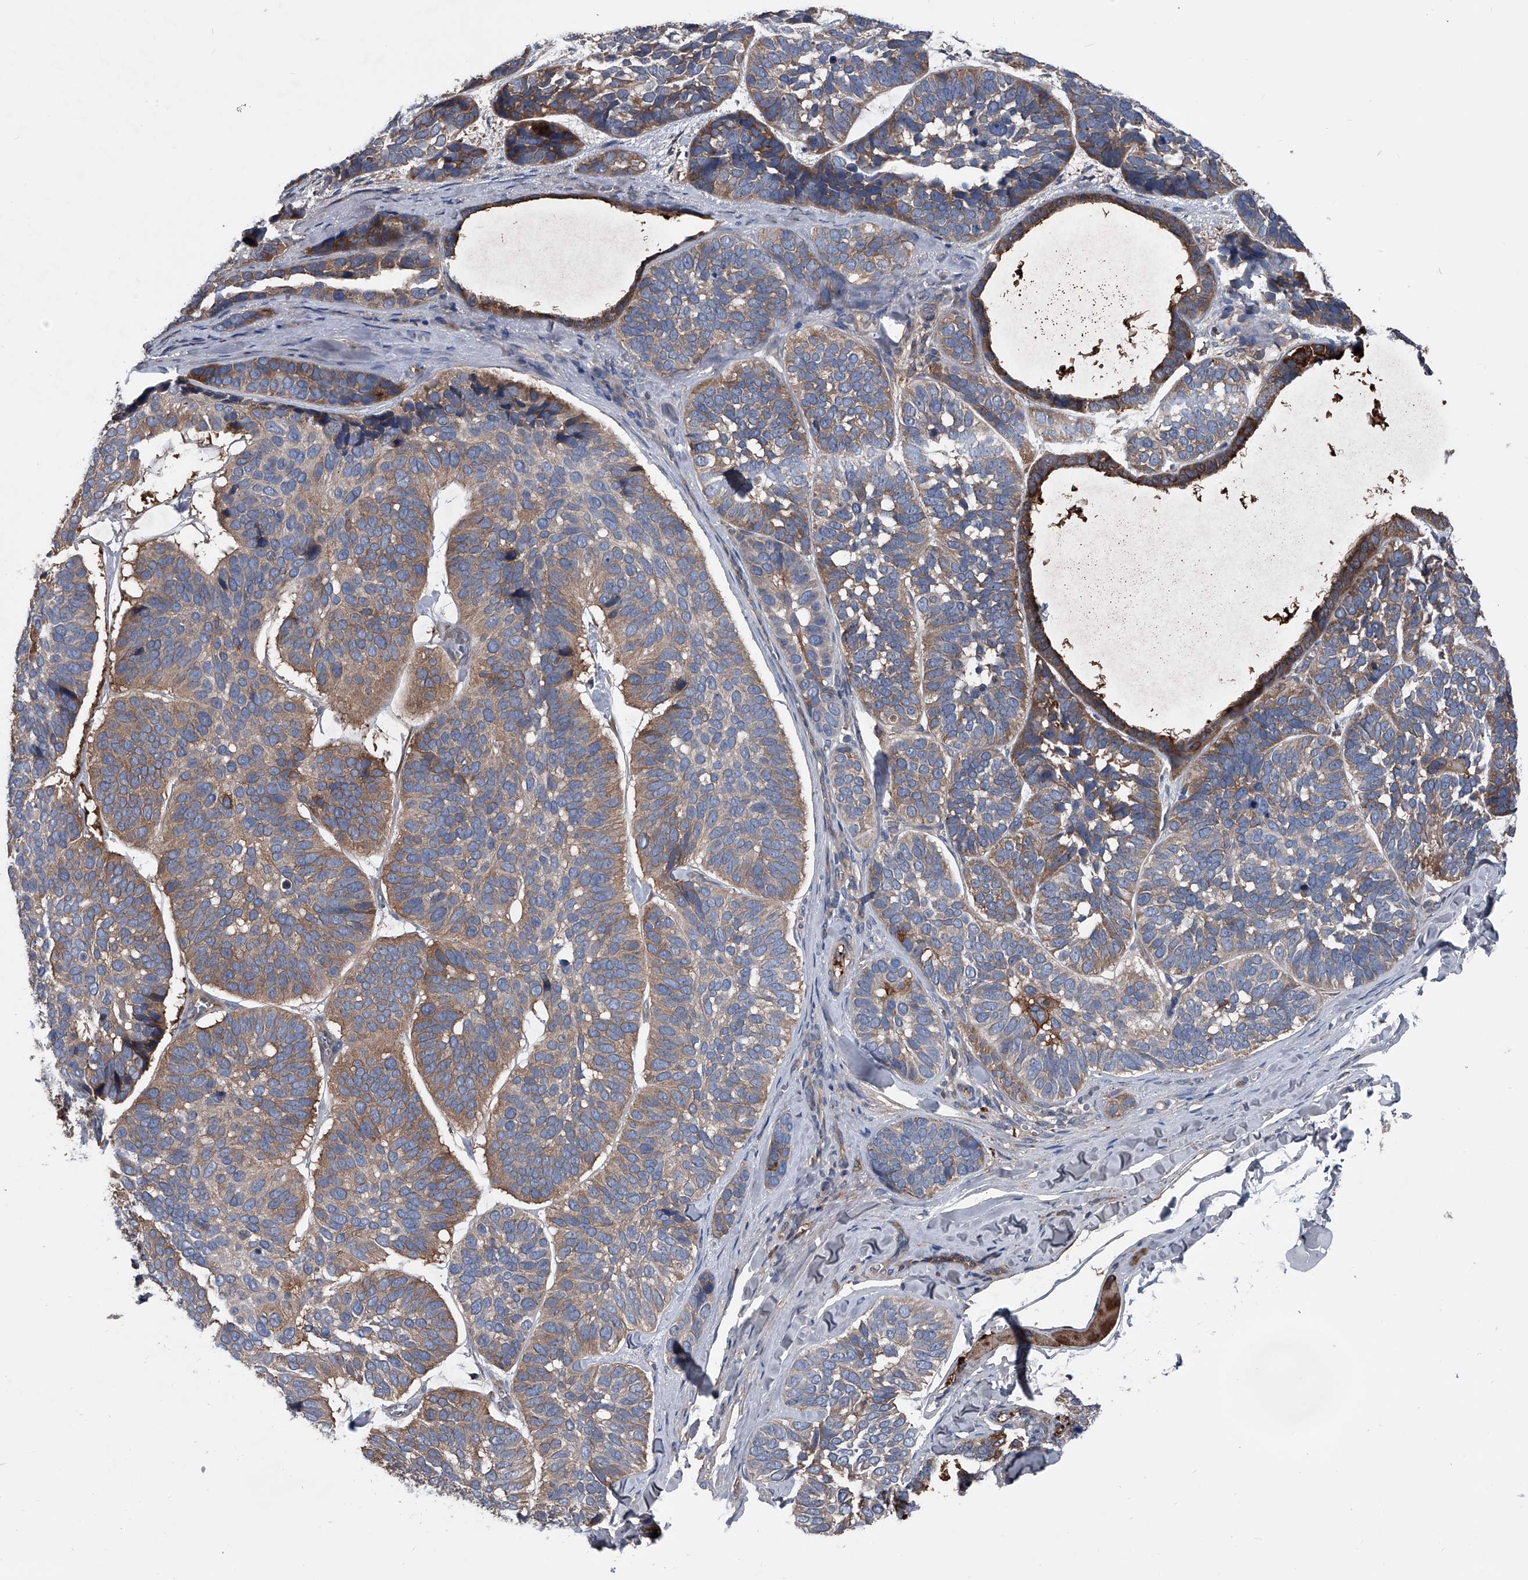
{"staining": {"intensity": "moderate", "quantity": ">75%", "location": "cytoplasmic/membranous"}, "tissue": "skin cancer", "cell_type": "Tumor cells", "image_type": "cancer", "snomed": [{"axis": "morphology", "description": "Basal cell carcinoma"}, {"axis": "topography", "description": "Skin"}], "caption": "There is medium levels of moderate cytoplasmic/membranous staining in tumor cells of basal cell carcinoma (skin), as demonstrated by immunohistochemical staining (brown color).", "gene": "KIF13A", "patient": {"sex": "male", "age": 62}}